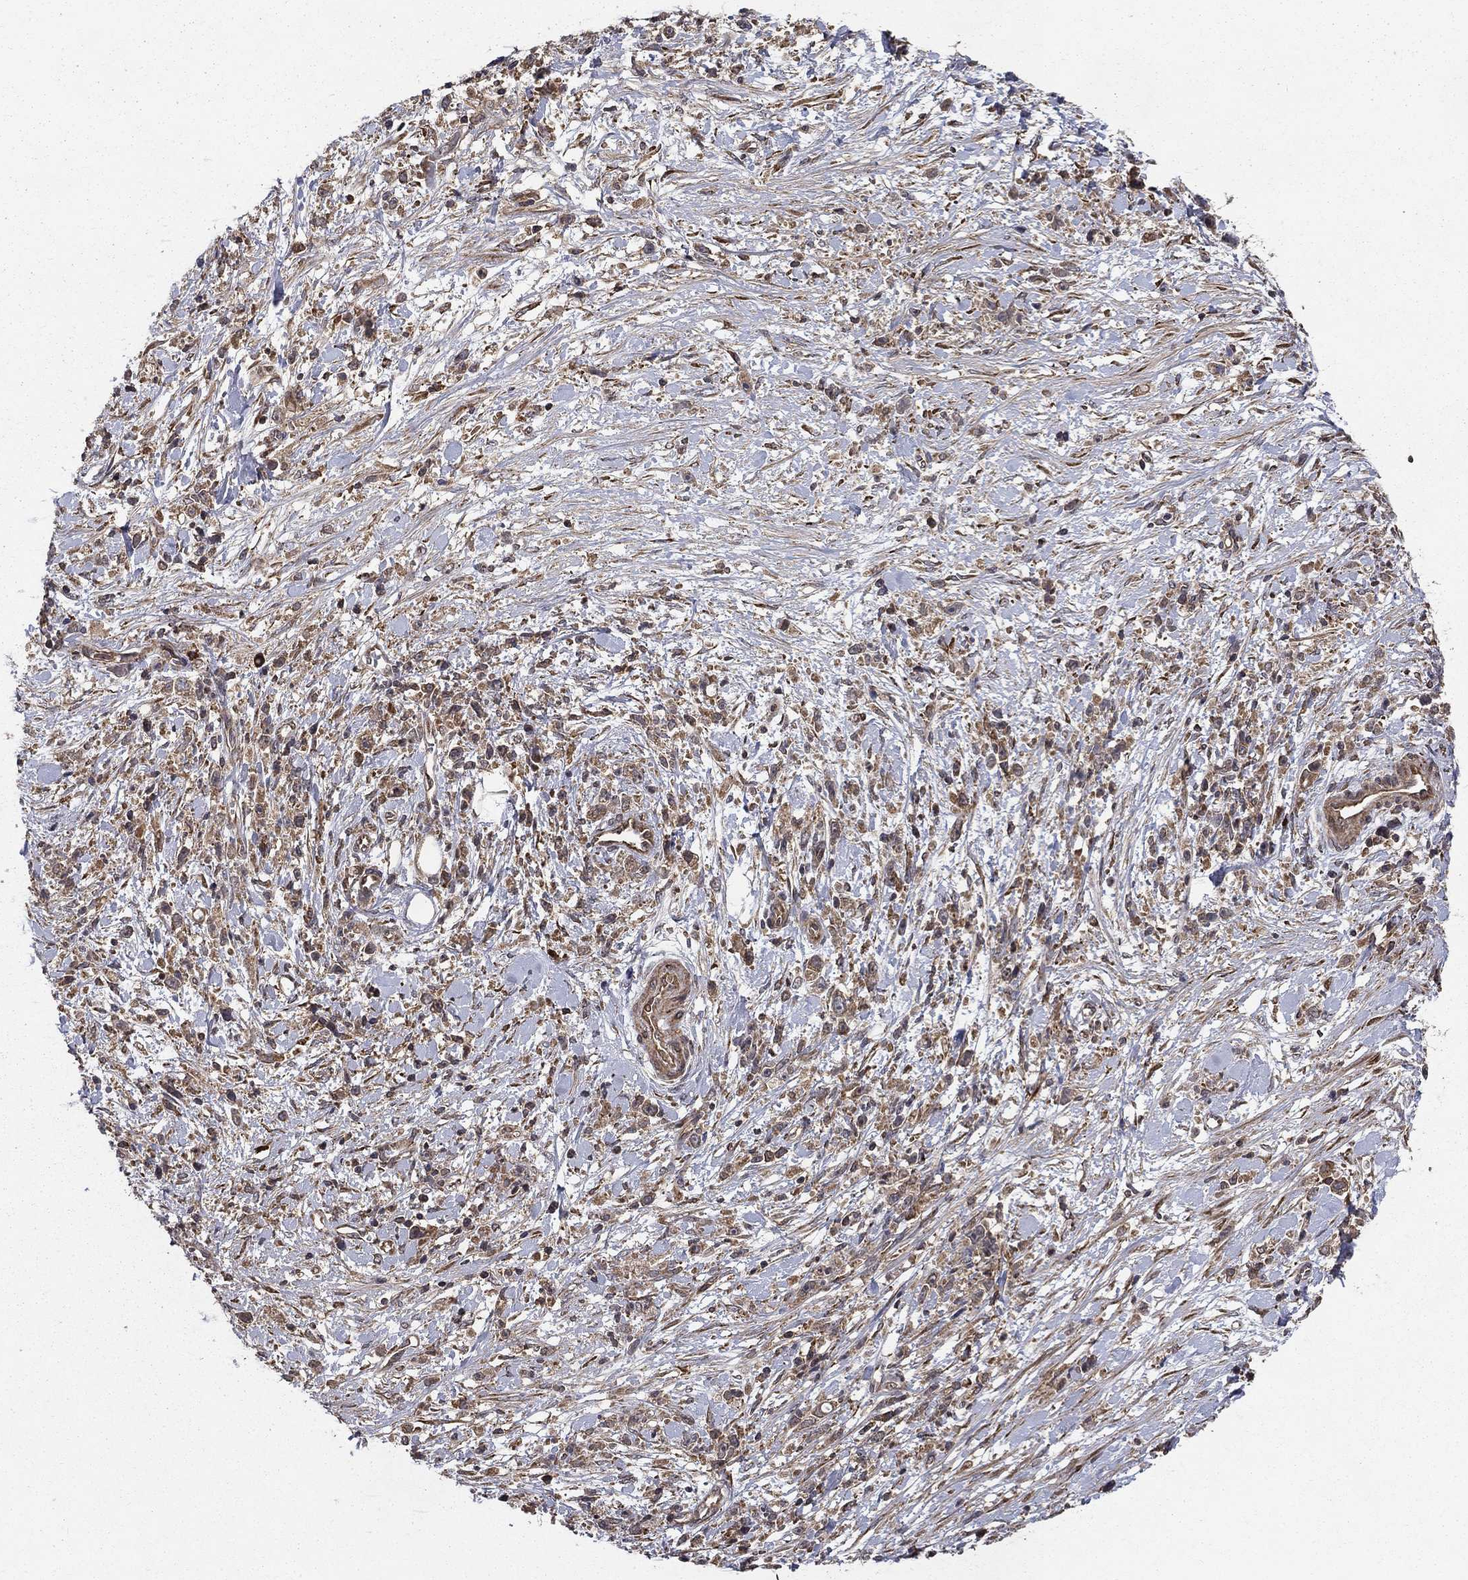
{"staining": {"intensity": "moderate", "quantity": "25%-75%", "location": "cytoplasmic/membranous"}, "tissue": "stomach cancer", "cell_type": "Tumor cells", "image_type": "cancer", "snomed": [{"axis": "morphology", "description": "Adenocarcinoma, NOS"}, {"axis": "topography", "description": "Stomach"}], "caption": "Stomach cancer tissue displays moderate cytoplasmic/membranous expression in approximately 25%-75% of tumor cells, visualized by immunohistochemistry.", "gene": "BABAM2", "patient": {"sex": "female", "age": 59}}